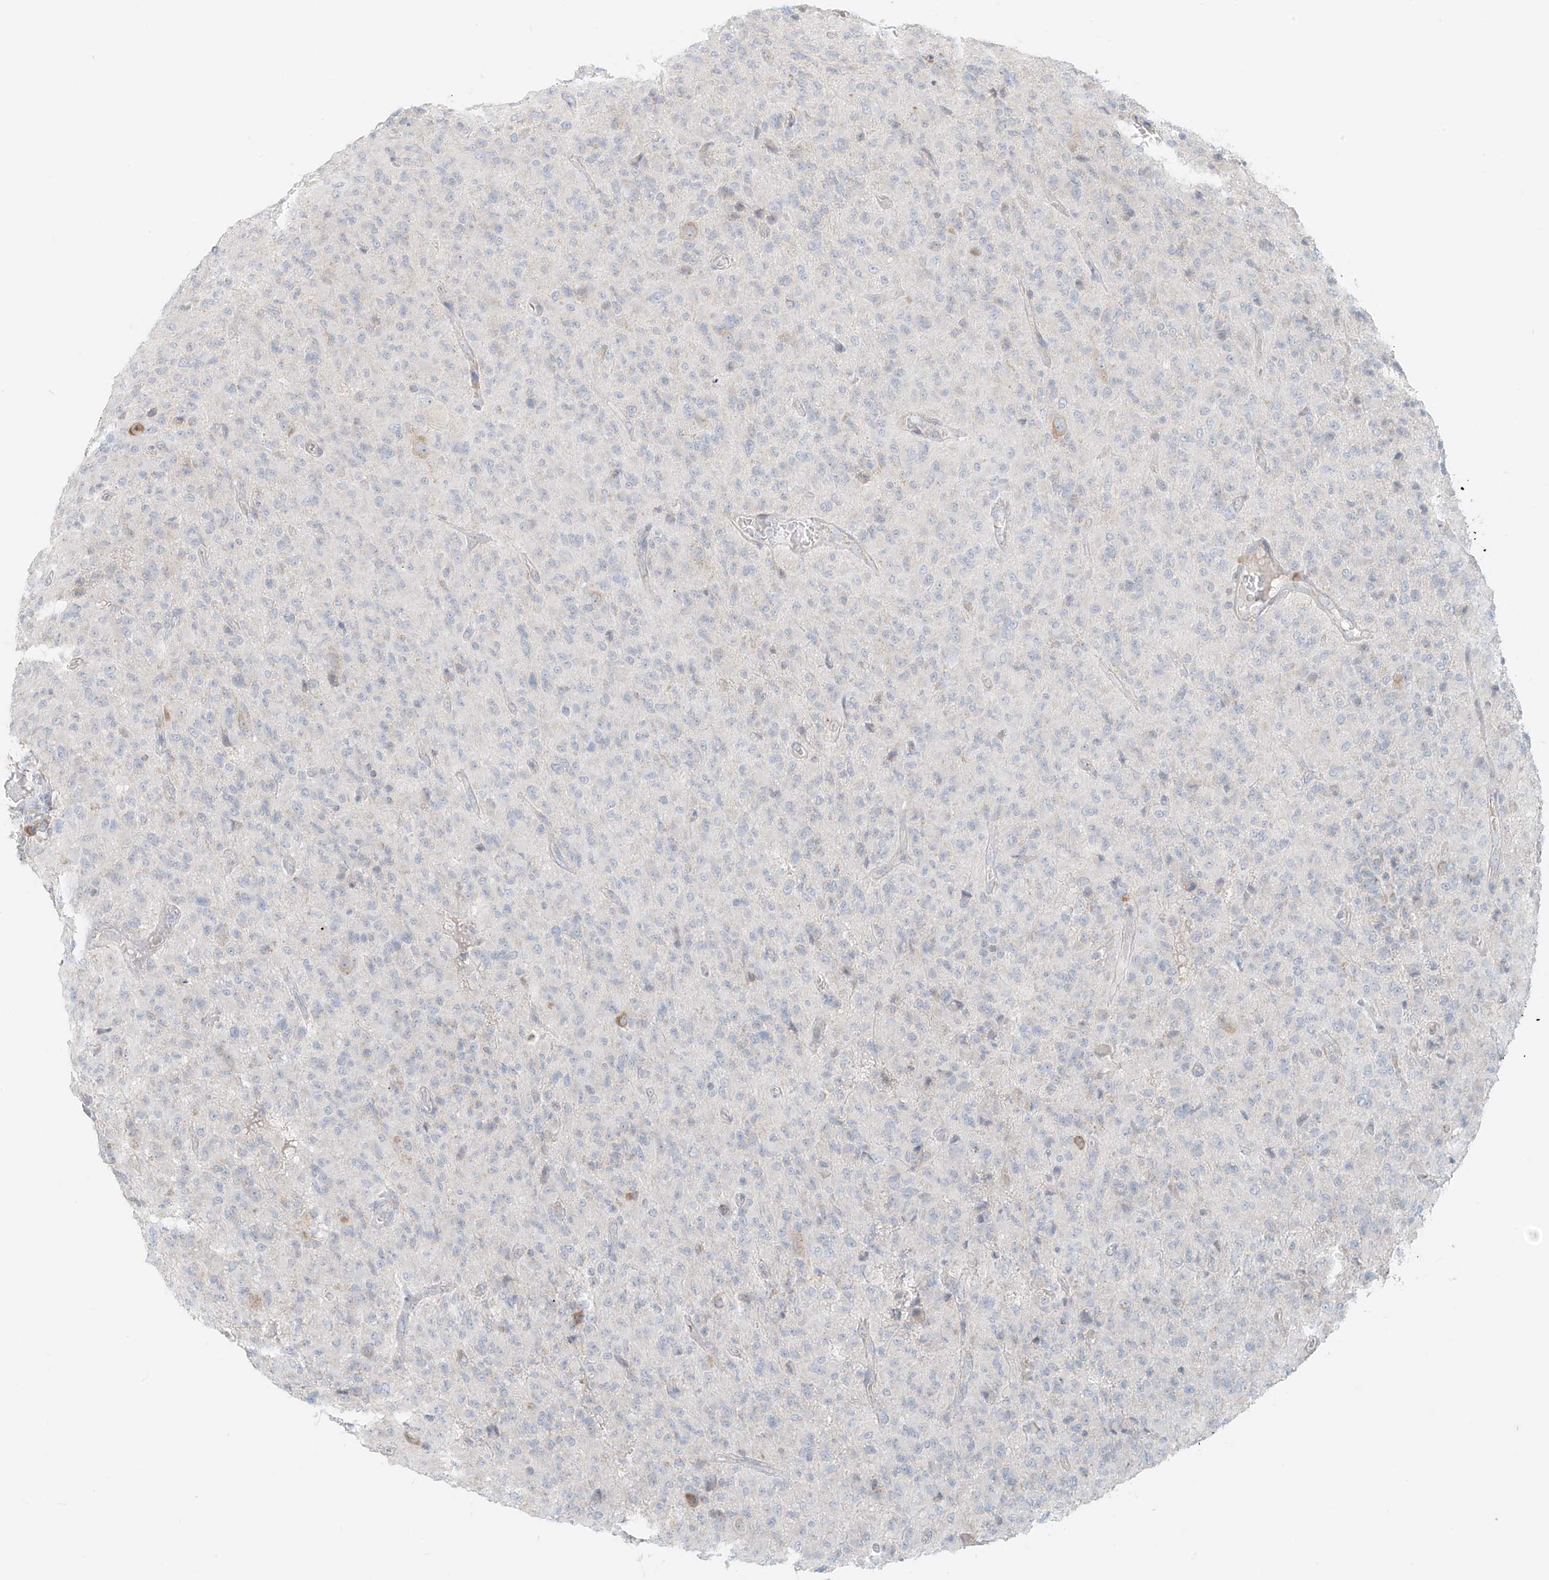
{"staining": {"intensity": "negative", "quantity": "none", "location": "none"}, "tissue": "glioma", "cell_type": "Tumor cells", "image_type": "cancer", "snomed": [{"axis": "morphology", "description": "Glioma, malignant, High grade"}, {"axis": "topography", "description": "Brain"}], "caption": "High power microscopy histopathology image of an IHC micrograph of glioma, revealing no significant positivity in tumor cells.", "gene": "UST", "patient": {"sex": "female", "age": 57}}